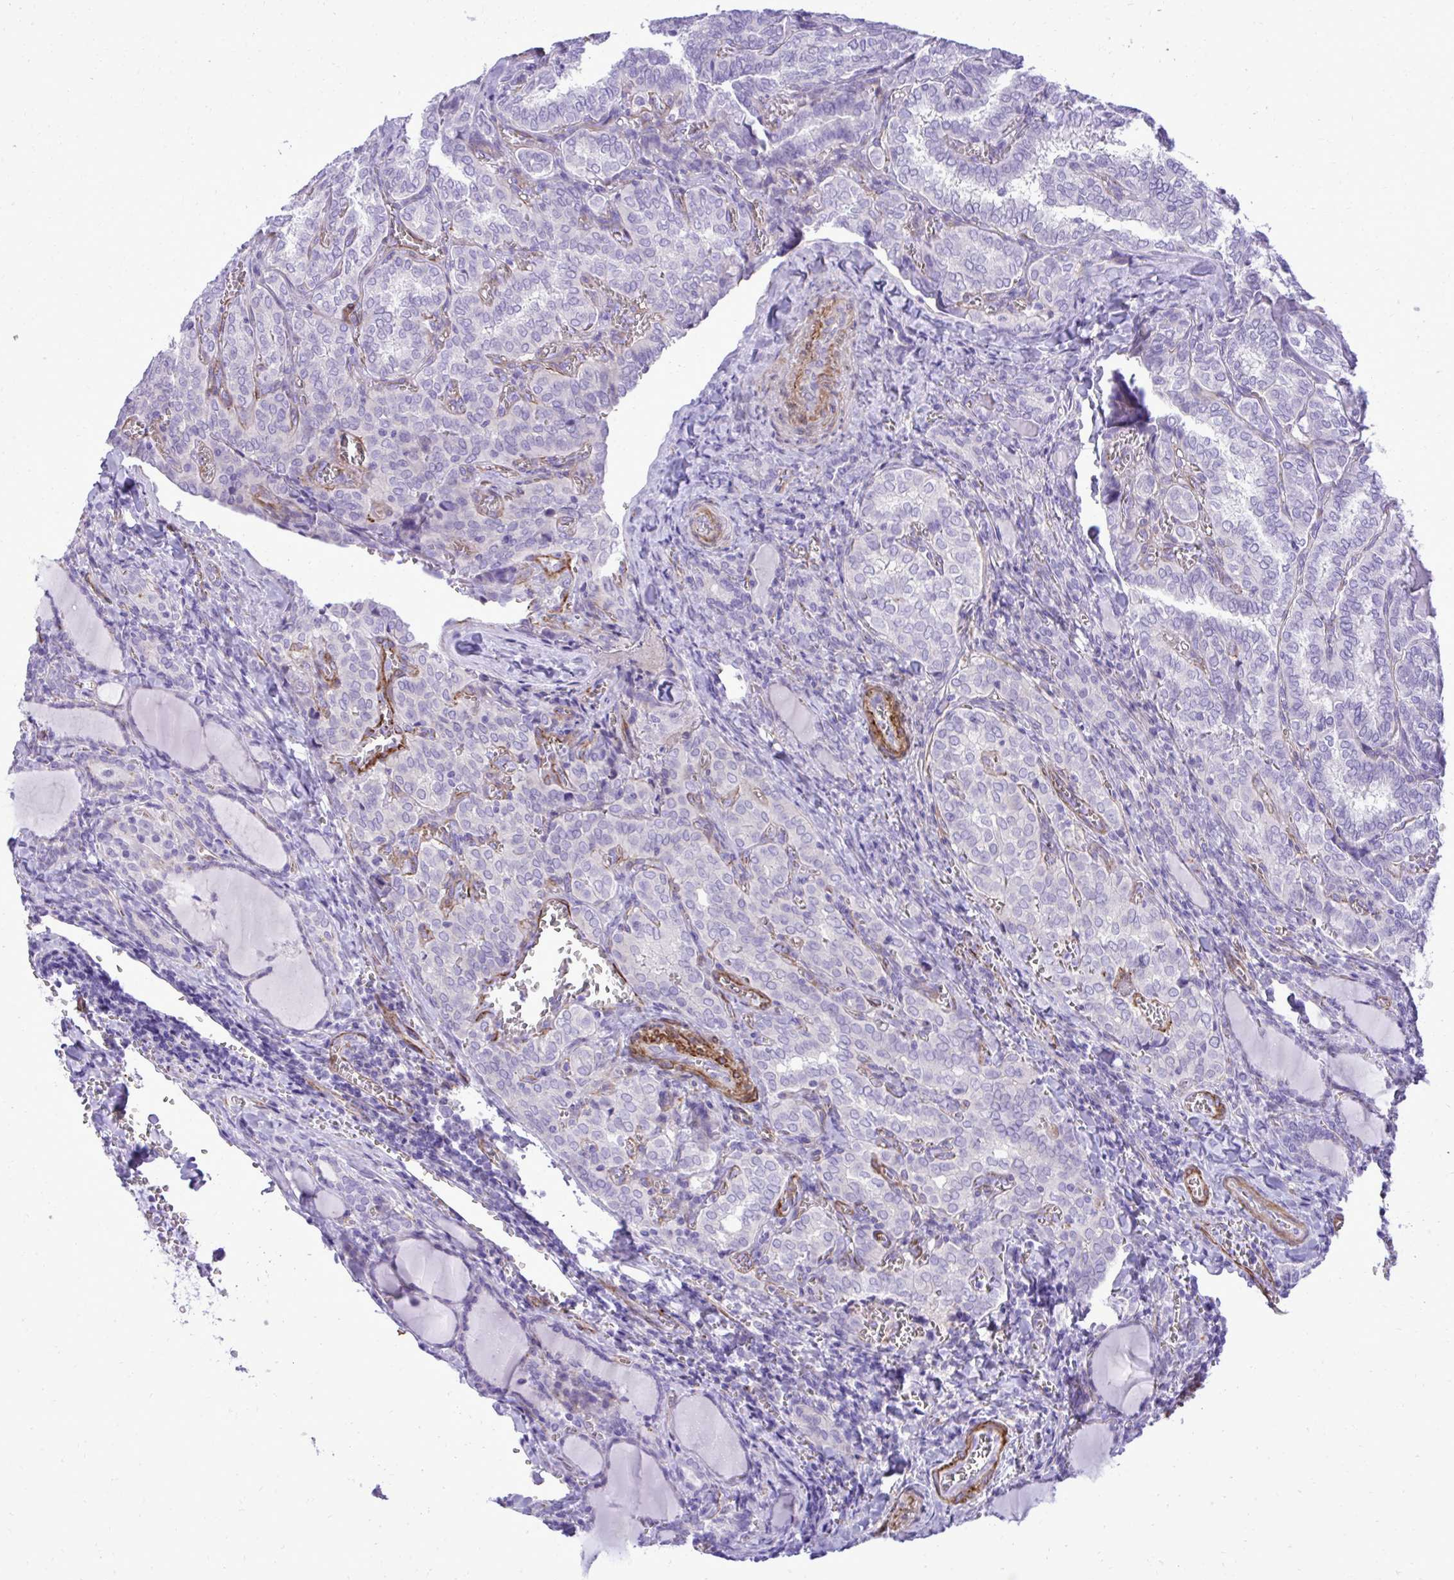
{"staining": {"intensity": "negative", "quantity": "none", "location": "none"}, "tissue": "thyroid cancer", "cell_type": "Tumor cells", "image_type": "cancer", "snomed": [{"axis": "morphology", "description": "Papillary adenocarcinoma, NOS"}, {"axis": "topography", "description": "Thyroid gland"}], "caption": "Tumor cells are negative for protein expression in human thyroid cancer.", "gene": "PITPNM3", "patient": {"sex": "female", "age": 30}}